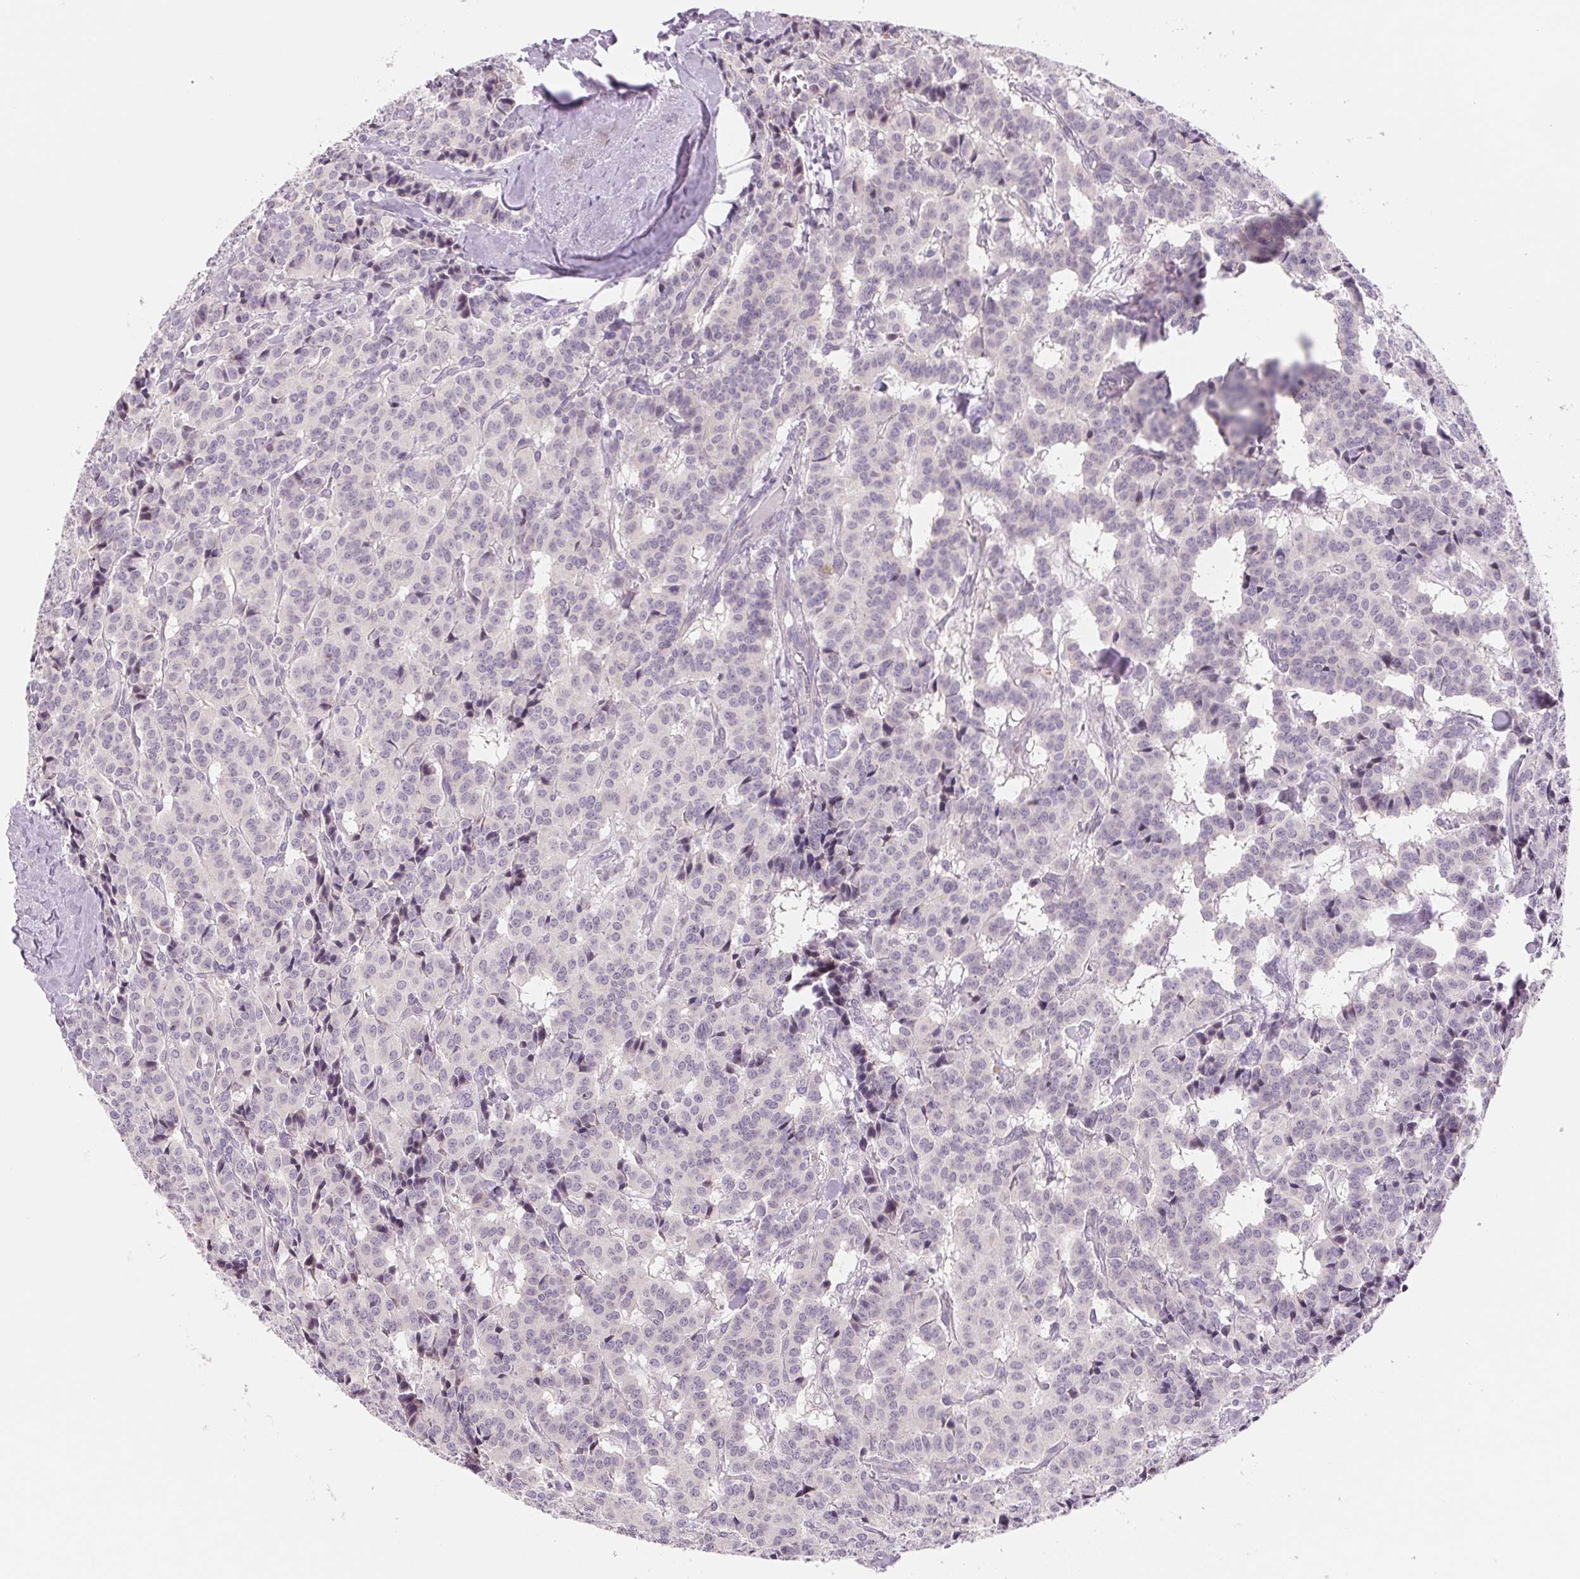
{"staining": {"intensity": "negative", "quantity": "none", "location": "none"}, "tissue": "carcinoid", "cell_type": "Tumor cells", "image_type": "cancer", "snomed": [{"axis": "morphology", "description": "Normal tissue, NOS"}, {"axis": "morphology", "description": "Carcinoid, malignant, NOS"}, {"axis": "topography", "description": "Lung"}], "caption": "This is an immunohistochemistry (IHC) histopathology image of human carcinoid (malignant). There is no positivity in tumor cells.", "gene": "CCDC168", "patient": {"sex": "female", "age": 46}}